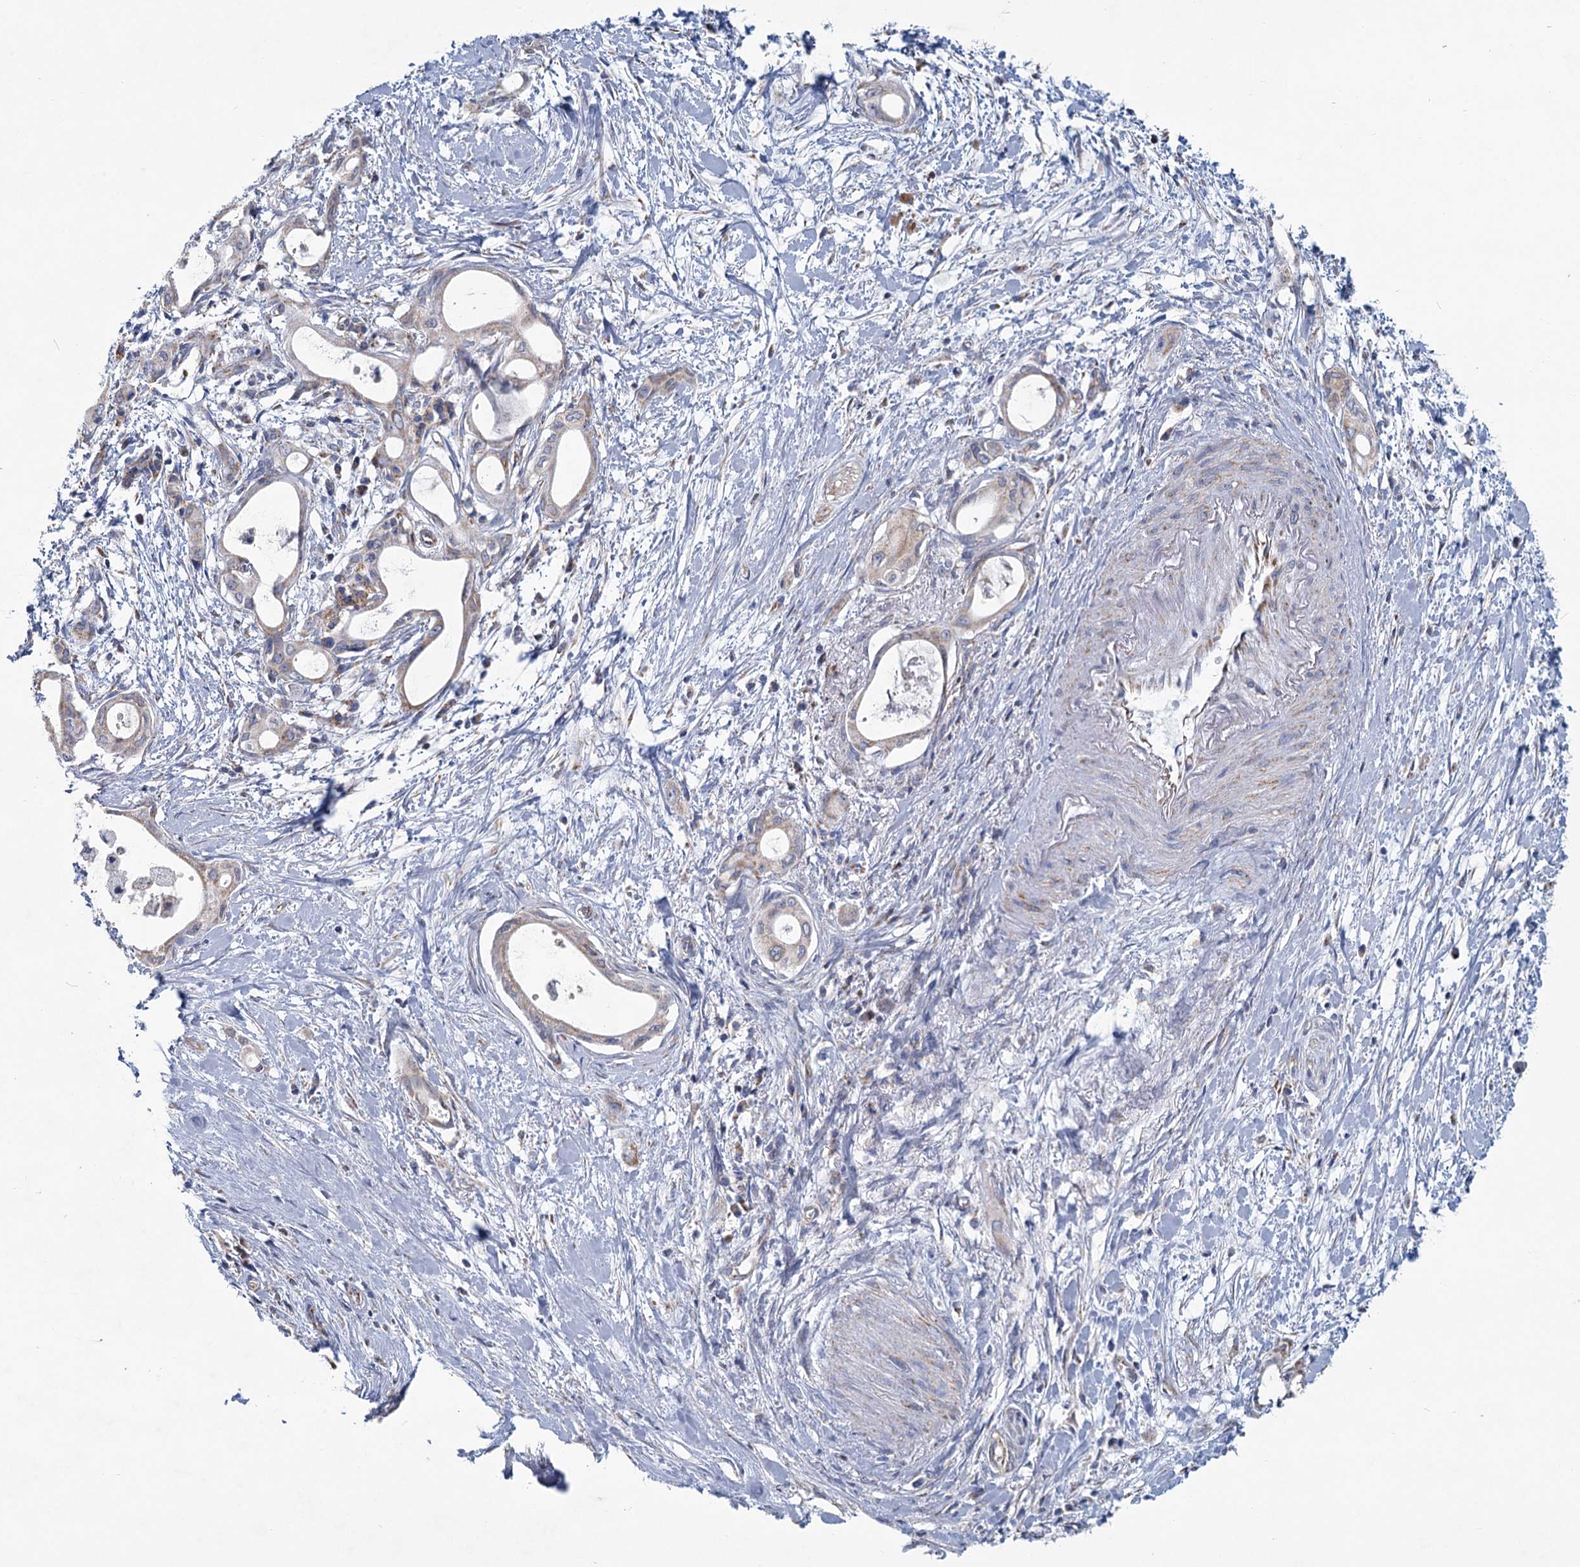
{"staining": {"intensity": "weak", "quantity": "<25%", "location": "cytoplasmic/membranous"}, "tissue": "pancreatic cancer", "cell_type": "Tumor cells", "image_type": "cancer", "snomed": [{"axis": "morphology", "description": "Adenocarcinoma, NOS"}, {"axis": "topography", "description": "Pancreas"}], "caption": "DAB (3,3'-diaminobenzidine) immunohistochemical staining of pancreatic adenocarcinoma shows no significant positivity in tumor cells.", "gene": "NDUFC2", "patient": {"sex": "male", "age": 72}}